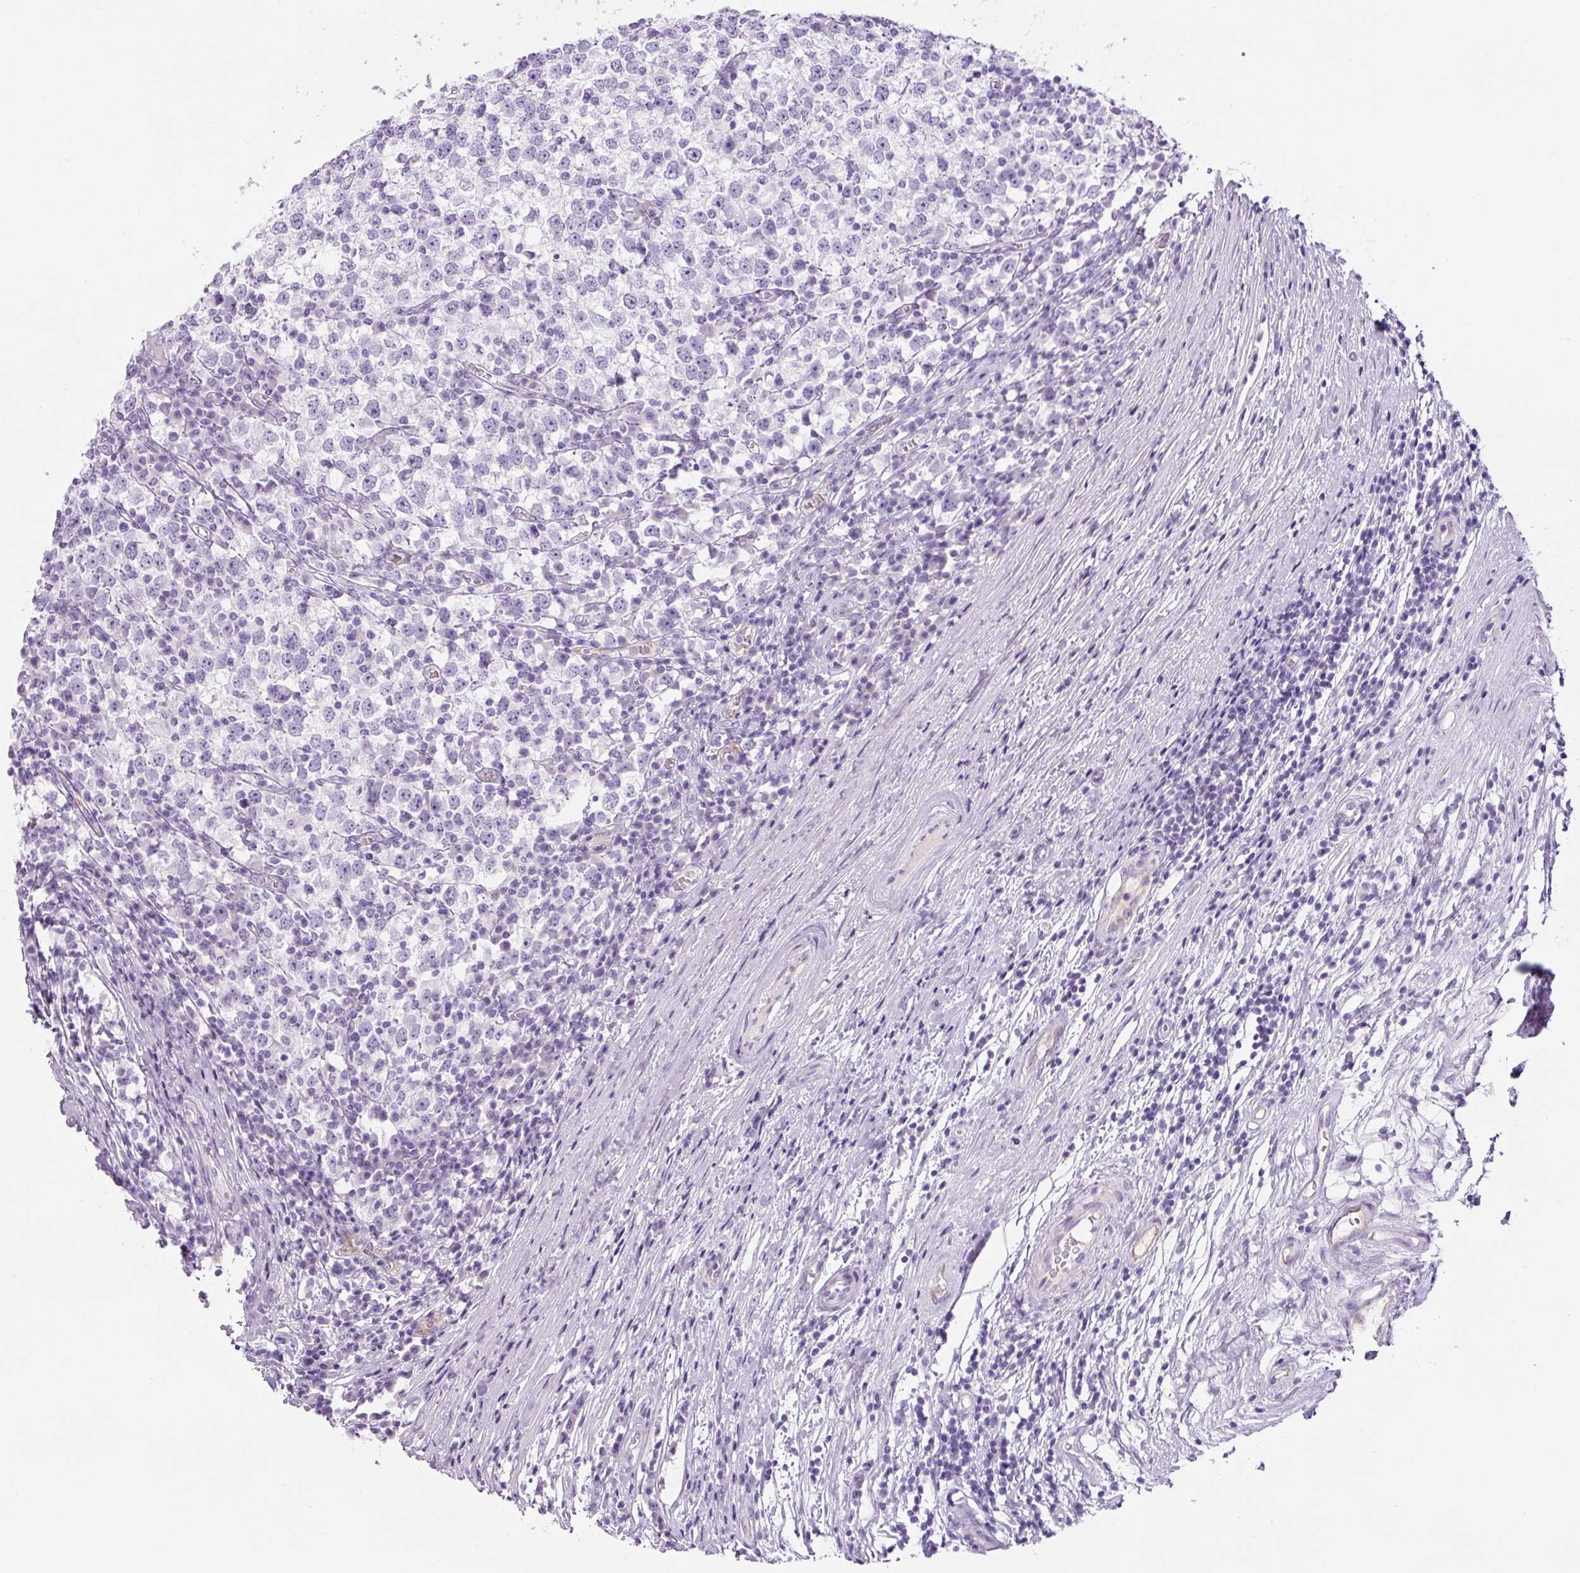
{"staining": {"intensity": "negative", "quantity": "none", "location": "none"}, "tissue": "testis cancer", "cell_type": "Tumor cells", "image_type": "cancer", "snomed": [{"axis": "morphology", "description": "Seminoma, NOS"}, {"axis": "topography", "description": "Testis"}], "caption": "The IHC photomicrograph has no significant expression in tumor cells of testis seminoma tissue. (IHC, brightfield microscopy, high magnification).", "gene": "RSPO4", "patient": {"sex": "male", "age": 65}}